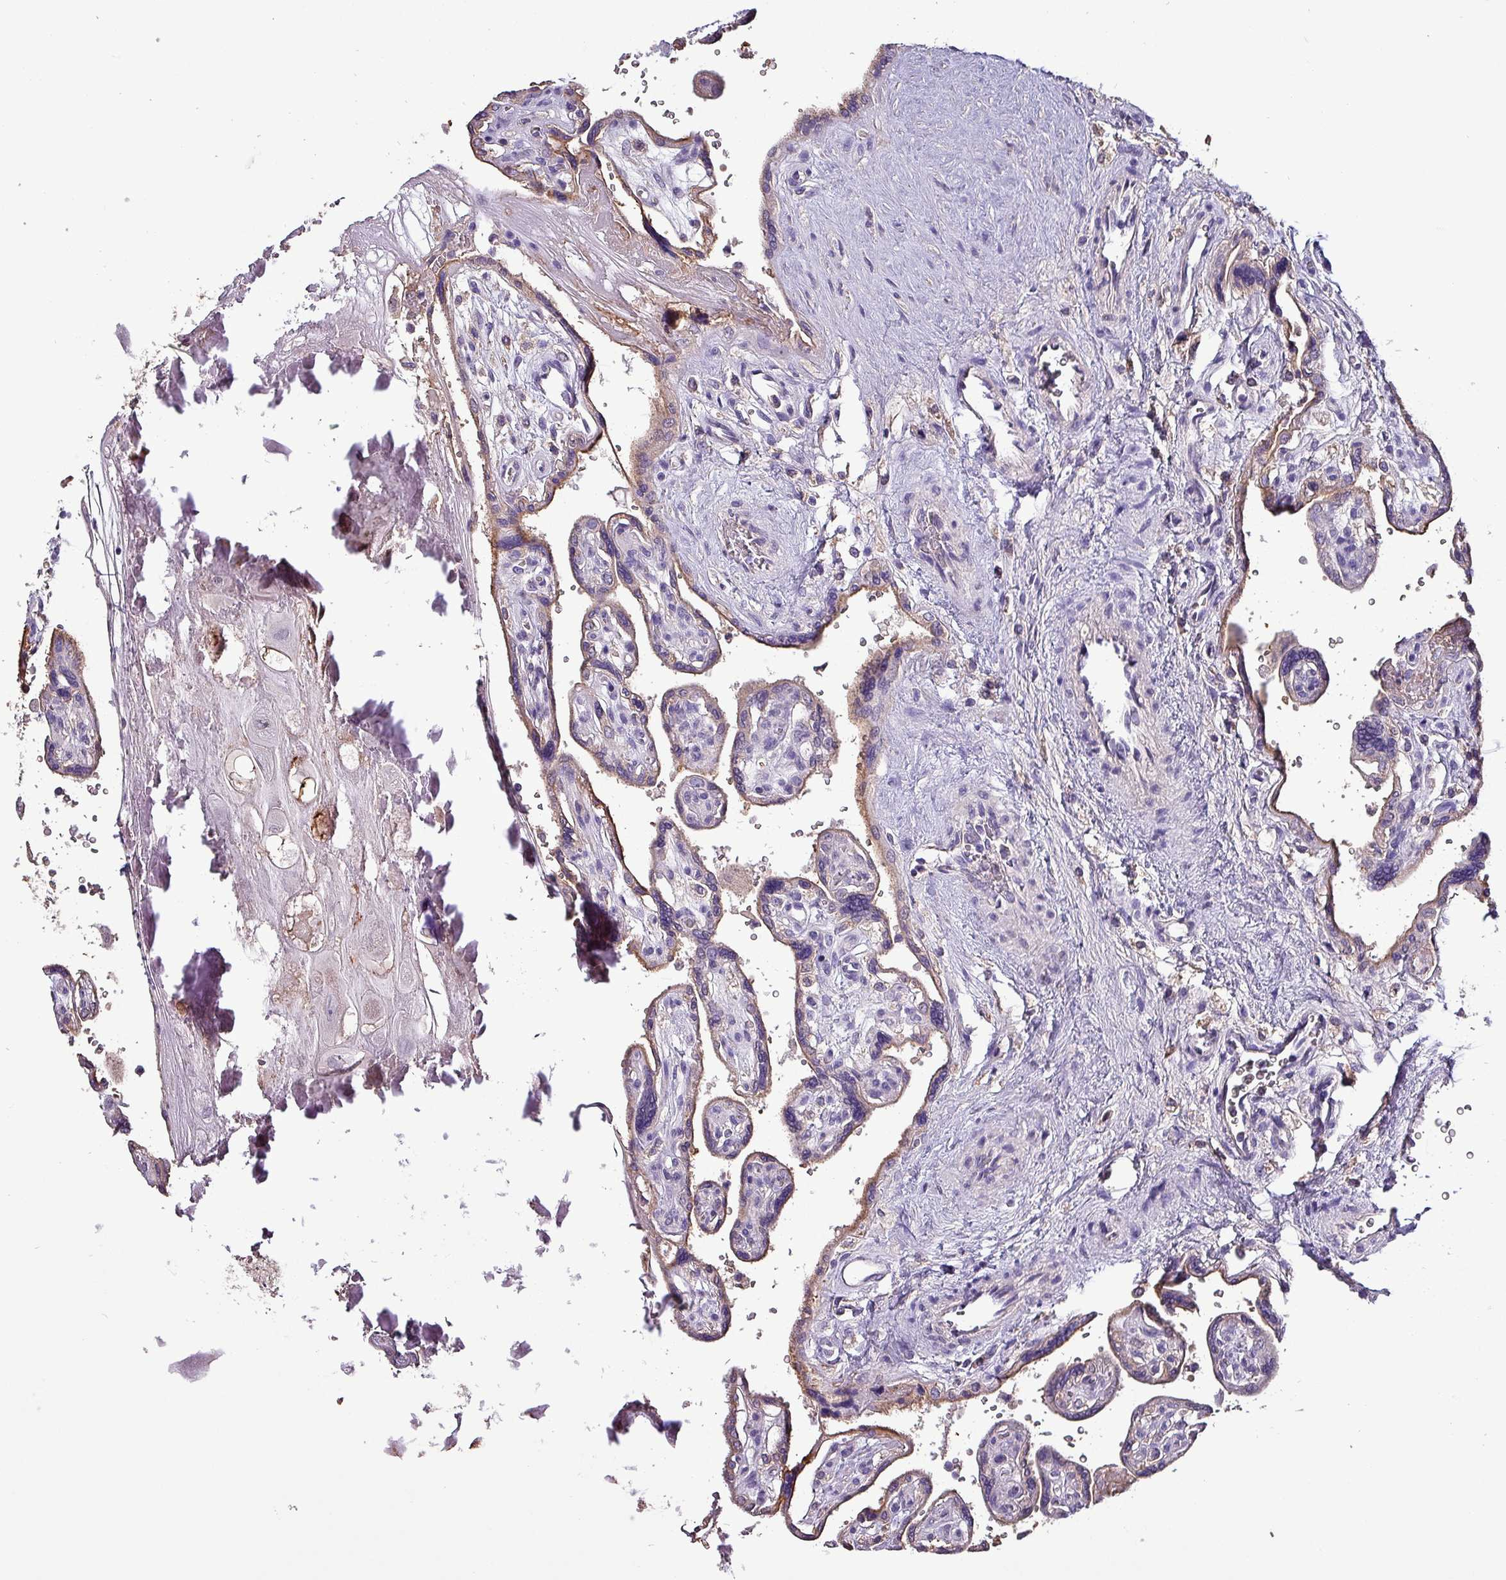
{"staining": {"intensity": "moderate", "quantity": "25%-75%", "location": "cytoplasmic/membranous"}, "tissue": "placenta", "cell_type": "Trophoblastic cells", "image_type": "normal", "snomed": [{"axis": "morphology", "description": "Normal tissue, NOS"}, {"axis": "topography", "description": "Placenta"}], "caption": "Immunohistochemical staining of normal human placenta displays 25%-75% levels of moderate cytoplasmic/membranous protein positivity in approximately 25%-75% of trophoblastic cells. The protein of interest is shown in brown color, while the nuclei are stained blue.", "gene": "HTRA4", "patient": {"sex": "female", "age": 39}}